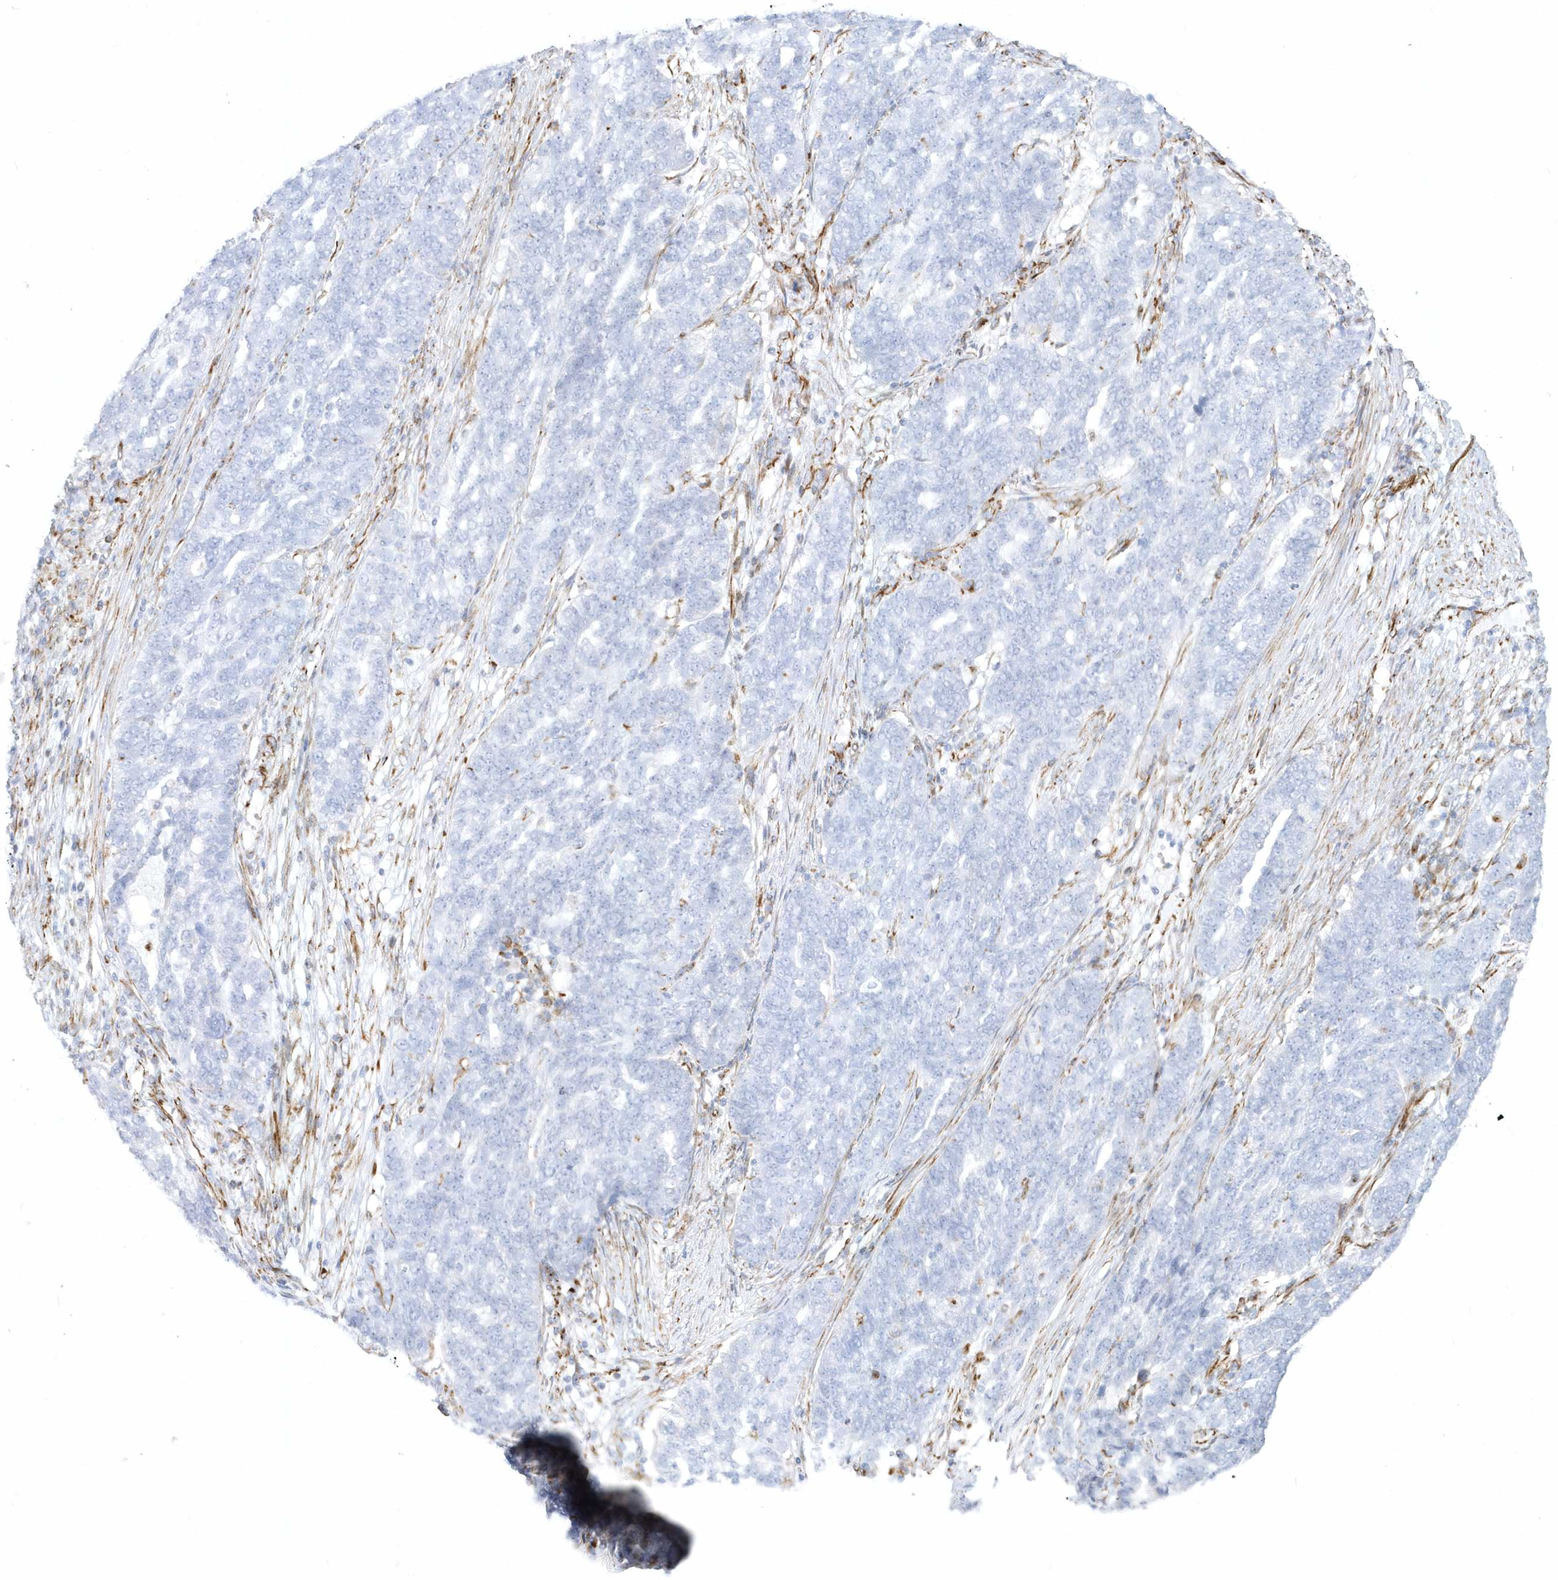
{"staining": {"intensity": "negative", "quantity": "none", "location": "none"}, "tissue": "ovarian cancer", "cell_type": "Tumor cells", "image_type": "cancer", "snomed": [{"axis": "morphology", "description": "Cystadenocarcinoma, serous, NOS"}, {"axis": "topography", "description": "Ovary"}], "caption": "The image shows no staining of tumor cells in ovarian cancer.", "gene": "PPIL6", "patient": {"sex": "female", "age": 59}}